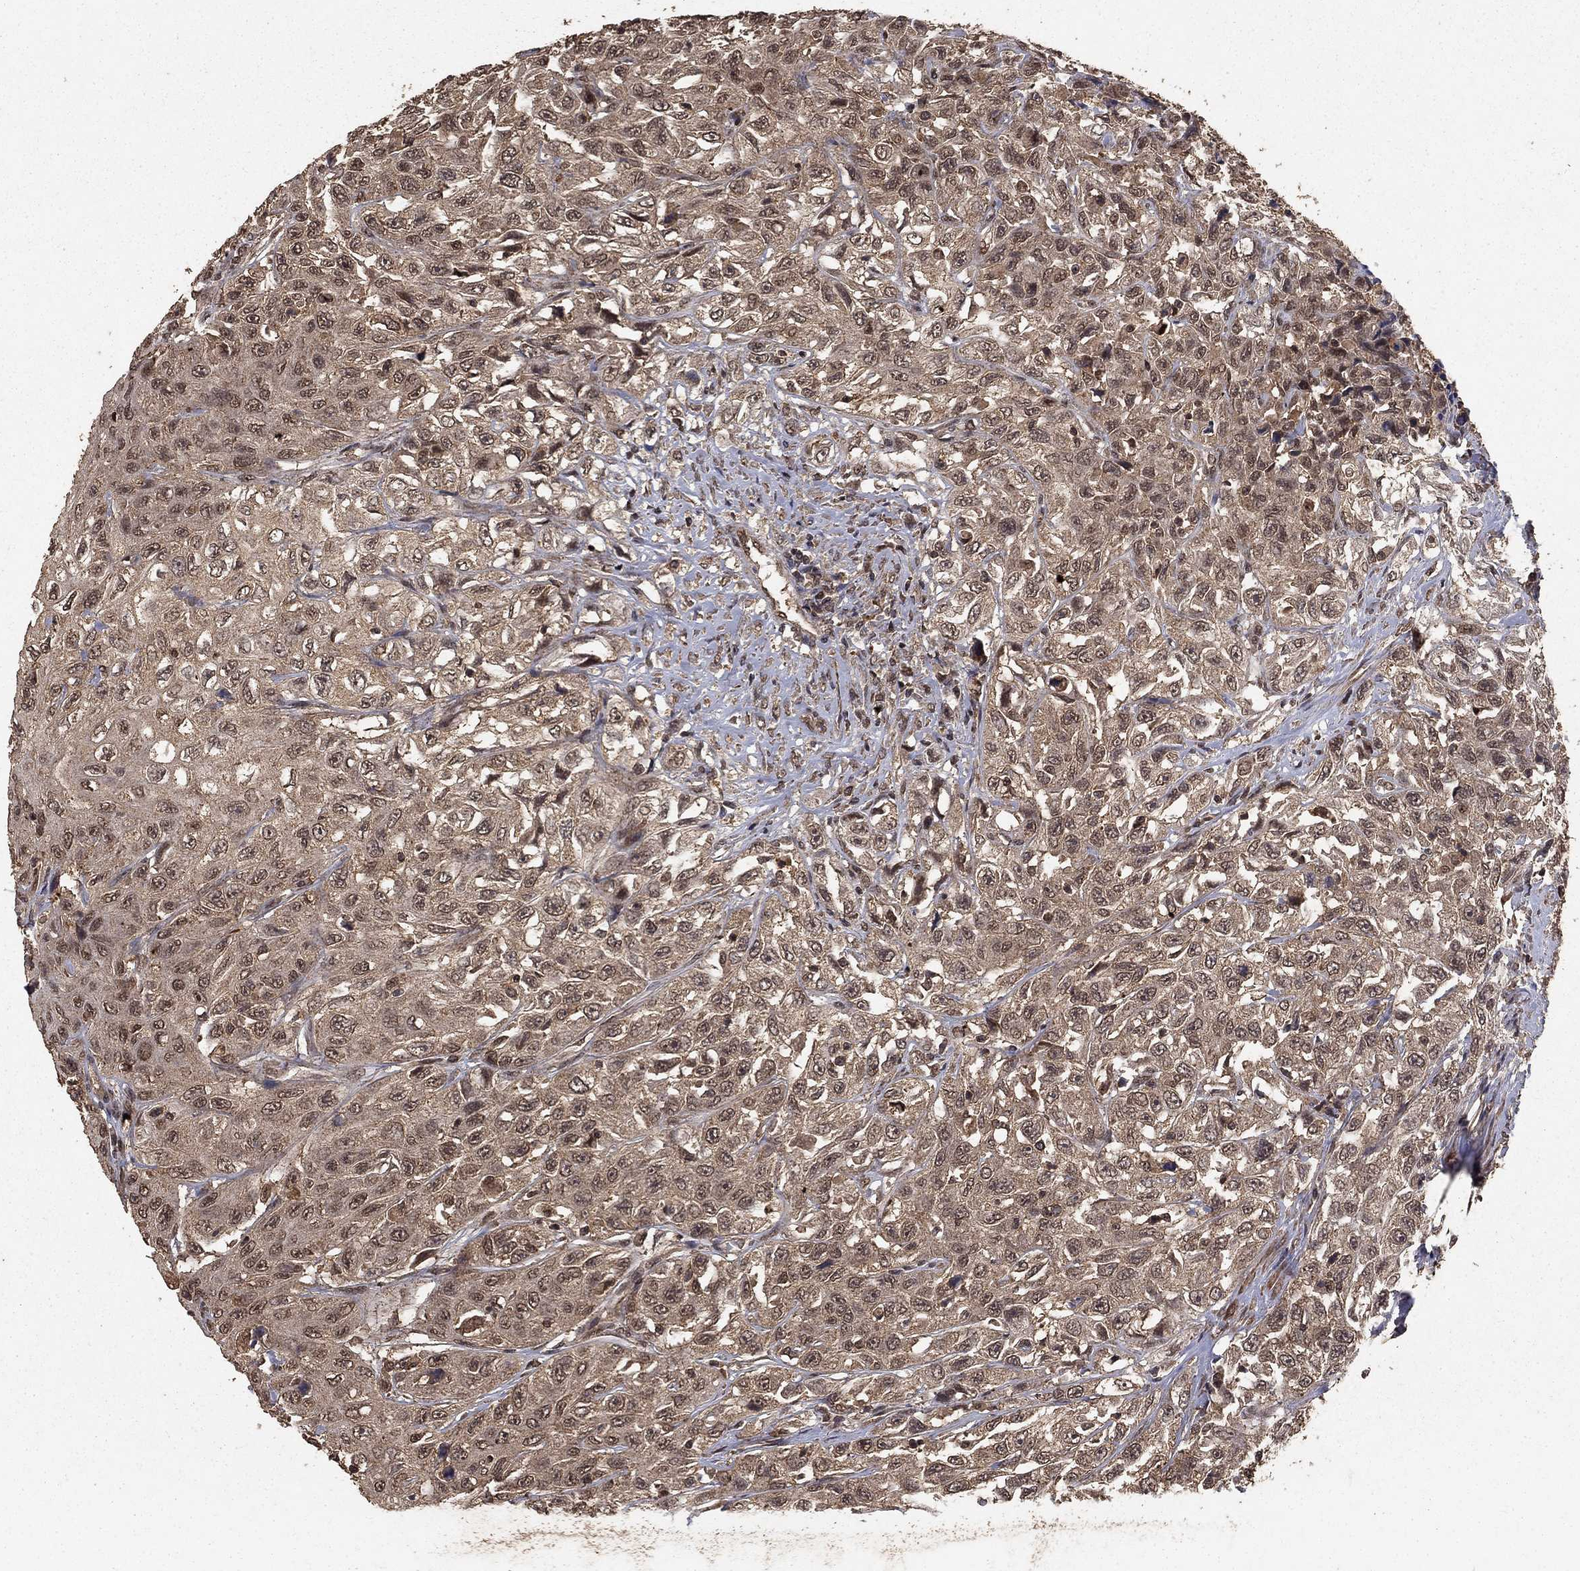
{"staining": {"intensity": "weak", "quantity": ">75%", "location": "cytoplasmic/membranous,nuclear"}, "tissue": "urothelial cancer", "cell_type": "Tumor cells", "image_type": "cancer", "snomed": [{"axis": "morphology", "description": "Urothelial carcinoma, High grade"}, {"axis": "topography", "description": "Urinary bladder"}], "caption": "Weak cytoplasmic/membranous and nuclear expression is identified in about >75% of tumor cells in urothelial cancer. (Stains: DAB in brown, nuclei in blue, Microscopy: brightfield microscopy at high magnification).", "gene": "PRDM1", "patient": {"sex": "female", "age": 56}}